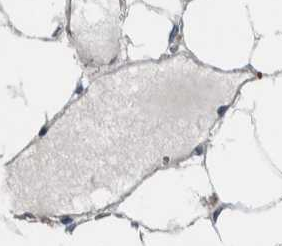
{"staining": {"intensity": "strong", "quantity": "<25%", "location": "cytoplasmic/membranous"}, "tissue": "bone marrow", "cell_type": "Hematopoietic cells", "image_type": "normal", "snomed": [{"axis": "morphology", "description": "Normal tissue, NOS"}, {"axis": "topography", "description": "Bone marrow"}], "caption": "Protein staining of normal bone marrow shows strong cytoplasmic/membranous staining in approximately <25% of hematopoietic cells. Ihc stains the protein of interest in brown and the nuclei are stained blue.", "gene": "USP25", "patient": {"sex": "male", "age": 70}}